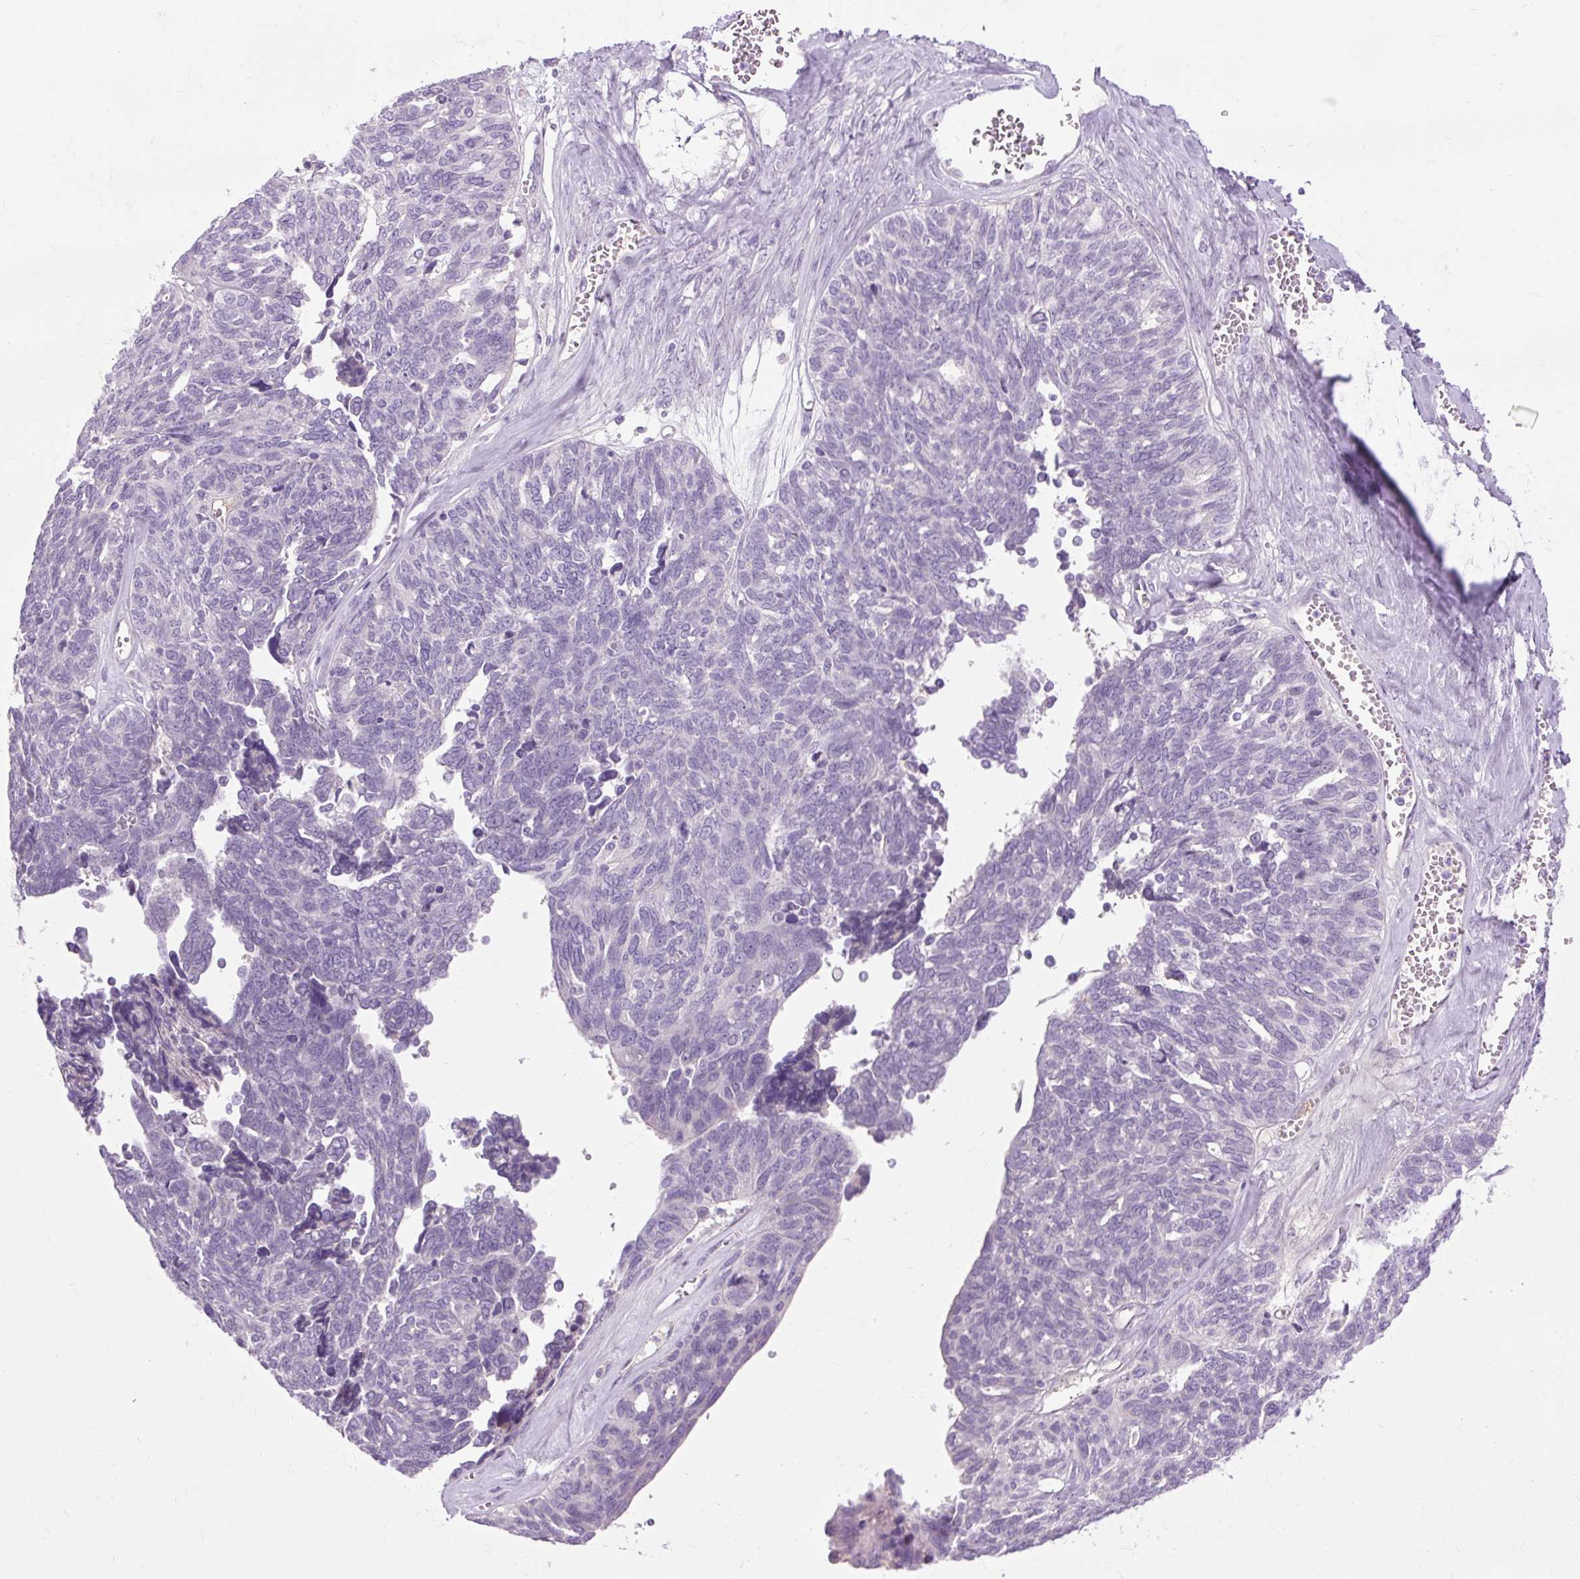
{"staining": {"intensity": "negative", "quantity": "none", "location": "none"}, "tissue": "ovarian cancer", "cell_type": "Tumor cells", "image_type": "cancer", "snomed": [{"axis": "morphology", "description": "Cystadenocarcinoma, serous, NOS"}, {"axis": "topography", "description": "Ovary"}], "caption": "Protein analysis of ovarian cancer reveals no significant staining in tumor cells.", "gene": "ARRDC2", "patient": {"sex": "female", "age": 79}}